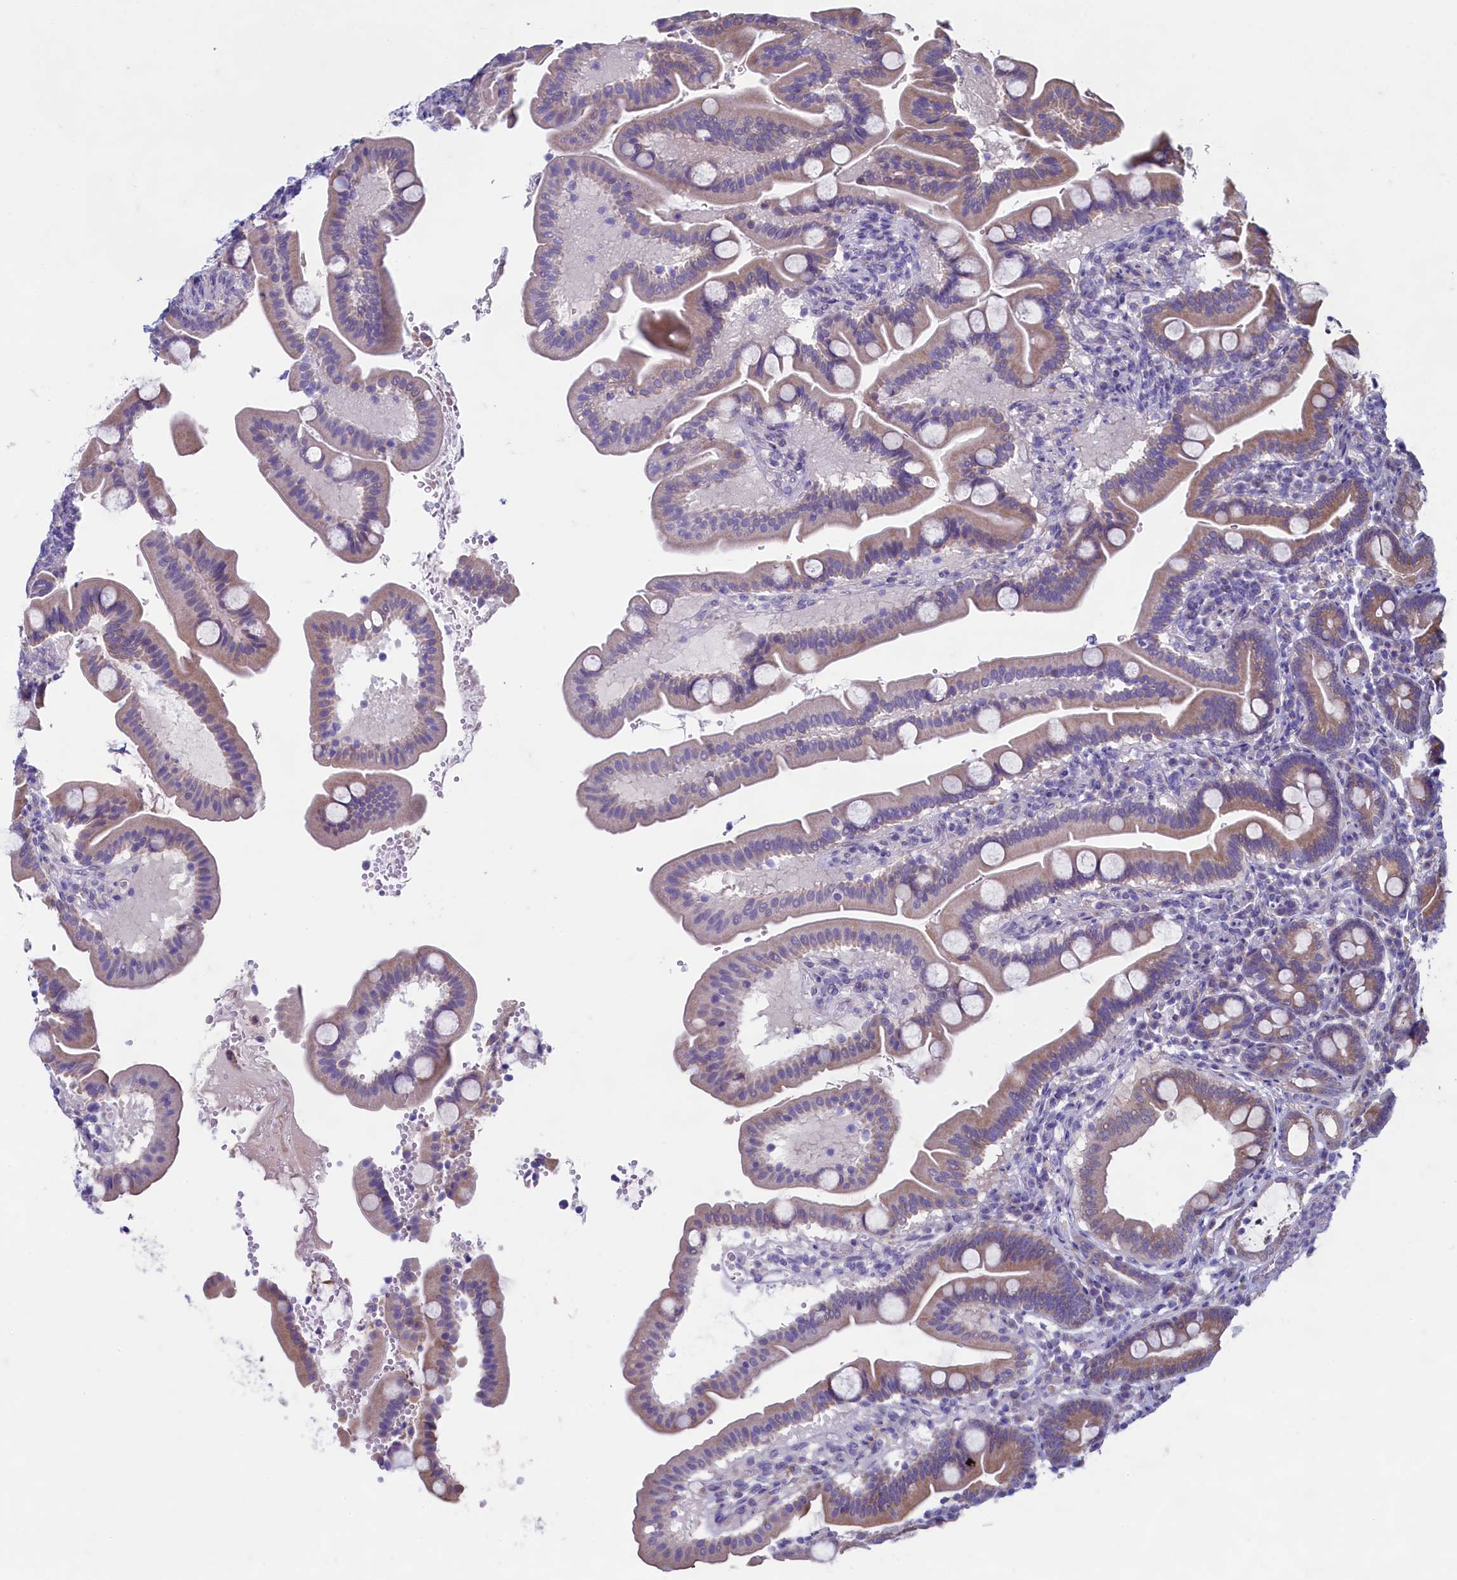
{"staining": {"intensity": "moderate", "quantity": "25%-75%", "location": "cytoplasmic/membranous"}, "tissue": "duodenum", "cell_type": "Glandular cells", "image_type": "normal", "snomed": [{"axis": "morphology", "description": "Normal tissue, NOS"}, {"axis": "topography", "description": "Duodenum"}], "caption": "Duodenum stained with immunohistochemistry (IHC) shows moderate cytoplasmic/membranous positivity in about 25%-75% of glandular cells.", "gene": "MAP1LC3A", "patient": {"sex": "male", "age": 54}}